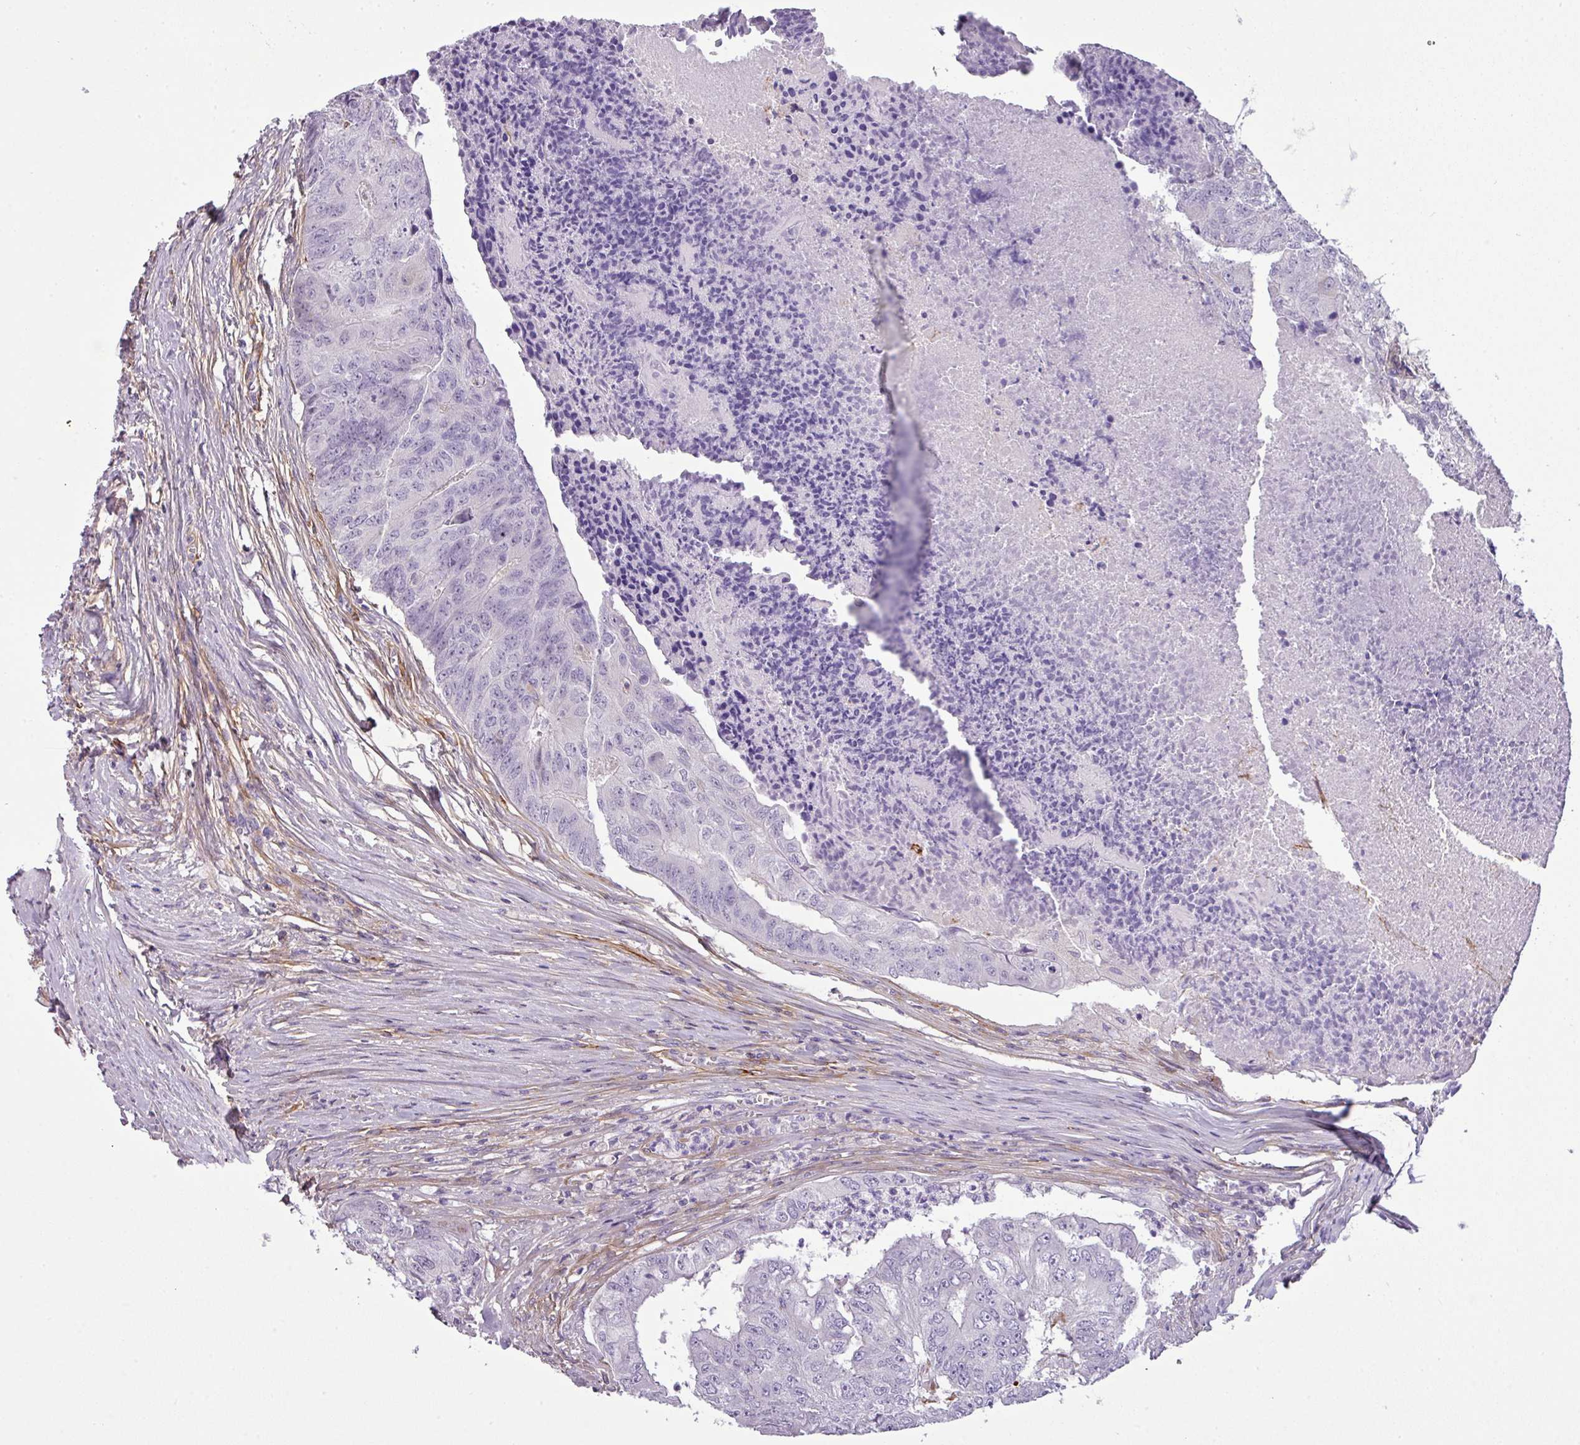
{"staining": {"intensity": "negative", "quantity": "none", "location": "none"}, "tissue": "colorectal cancer", "cell_type": "Tumor cells", "image_type": "cancer", "snomed": [{"axis": "morphology", "description": "Adenocarcinoma, NOS"}, {"axis": "topography", "description": "Colon"}], "caption": "Protein analysis of colorectal cancer demonstrates no significant expression in tumor cells. (DAB immunohistochemistry (IHC) with hematoxylin counter stain).", "gene": "PARD6G", "patient": {"sex": "female", "age": 67}}